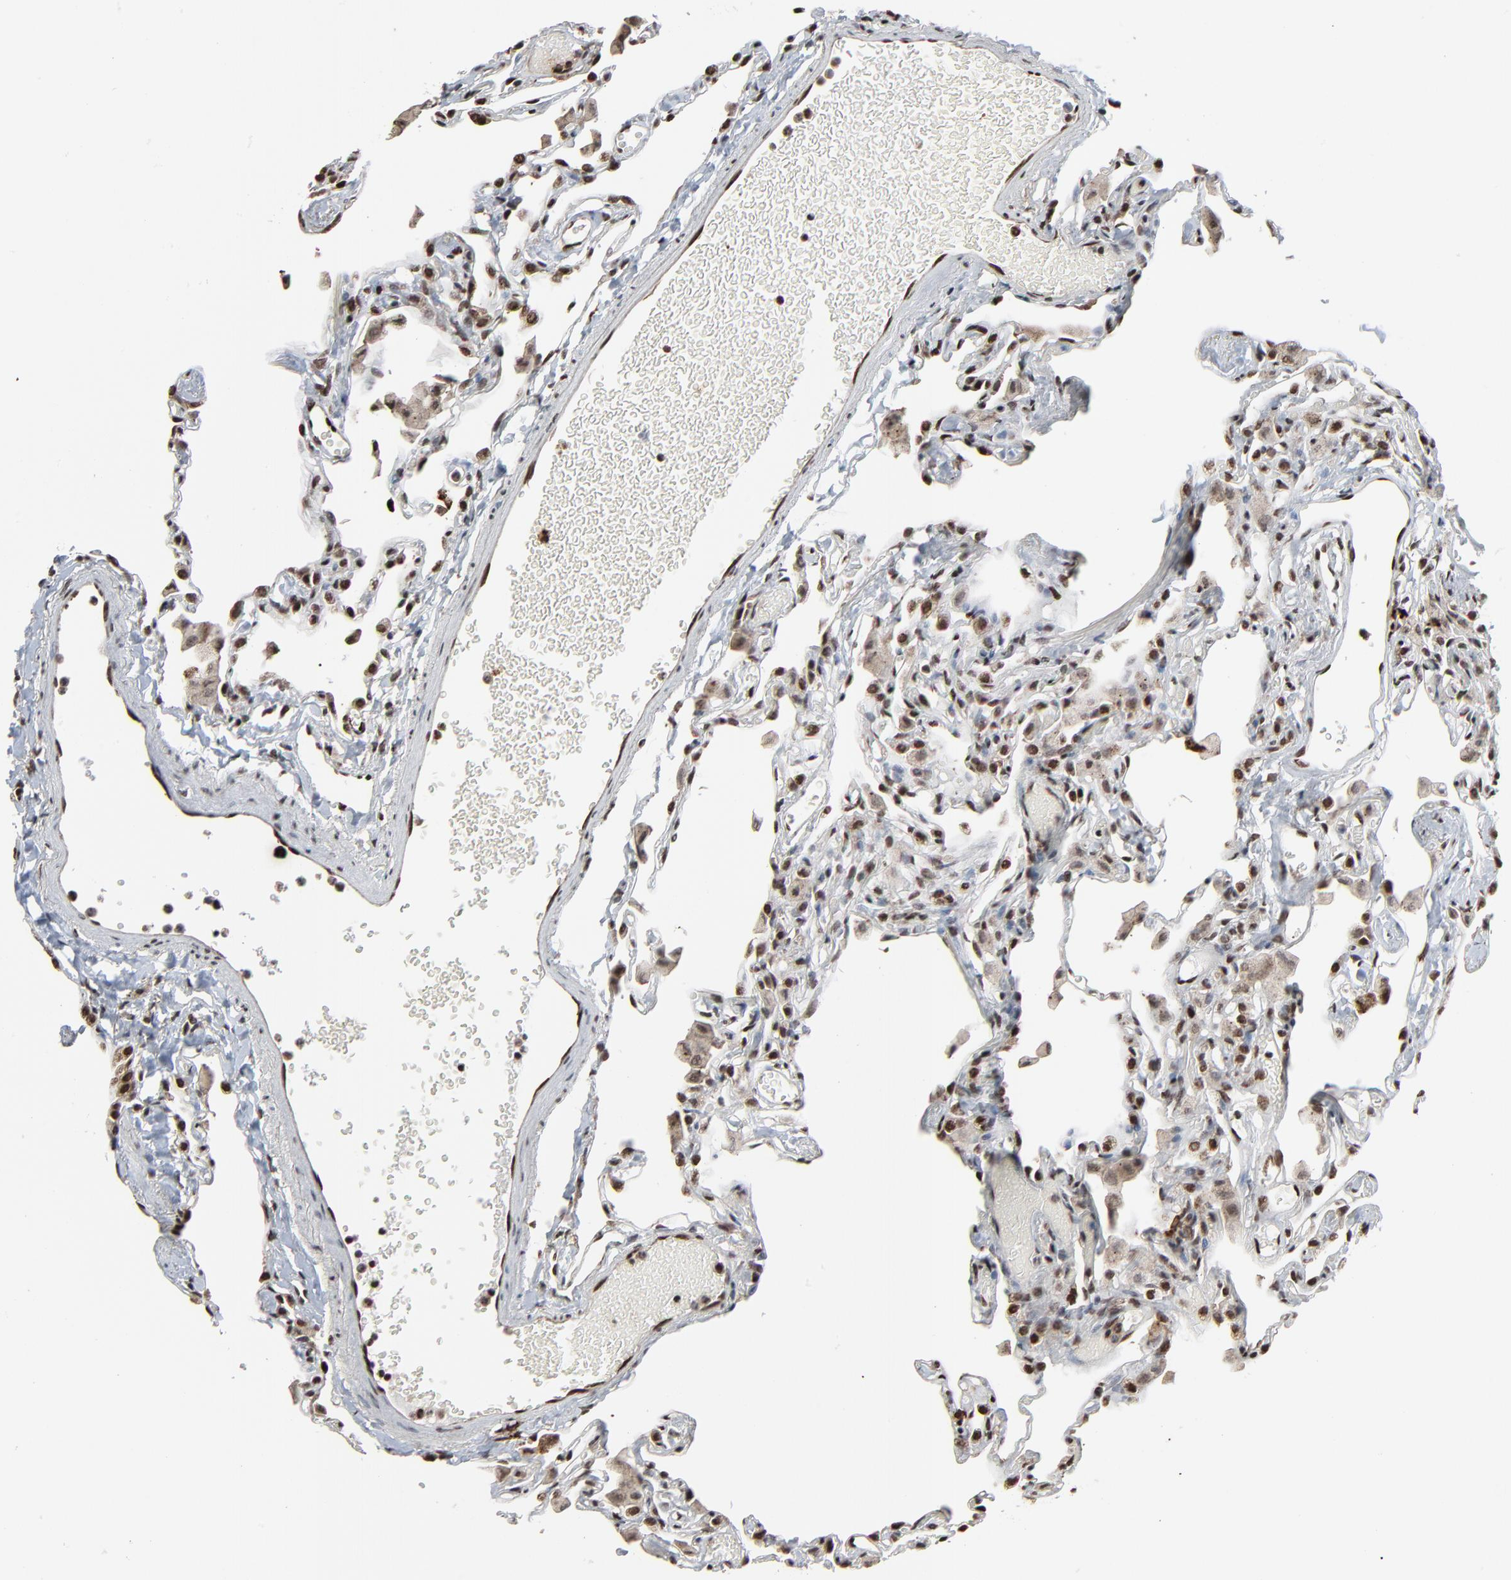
{"staining": {"intensity": "strong", "quantity": ">75%", "location": "nuclear"}, "tissue": "lung", "cell_type": "Alveolar cells", "image_type": "normal", "snomed": [{"axis": "morphology", "description": "Normal tissue, NOS"}, {"axis": "topography", "description": "Lung"}], "caption": "Immunohistochemical staining of unremarkable human lung exhibits strong nuclear protein expression in about >75% of alveolar cells.", "gene": "MEIS2", "patient": {"sex": "female", "age": 49}}